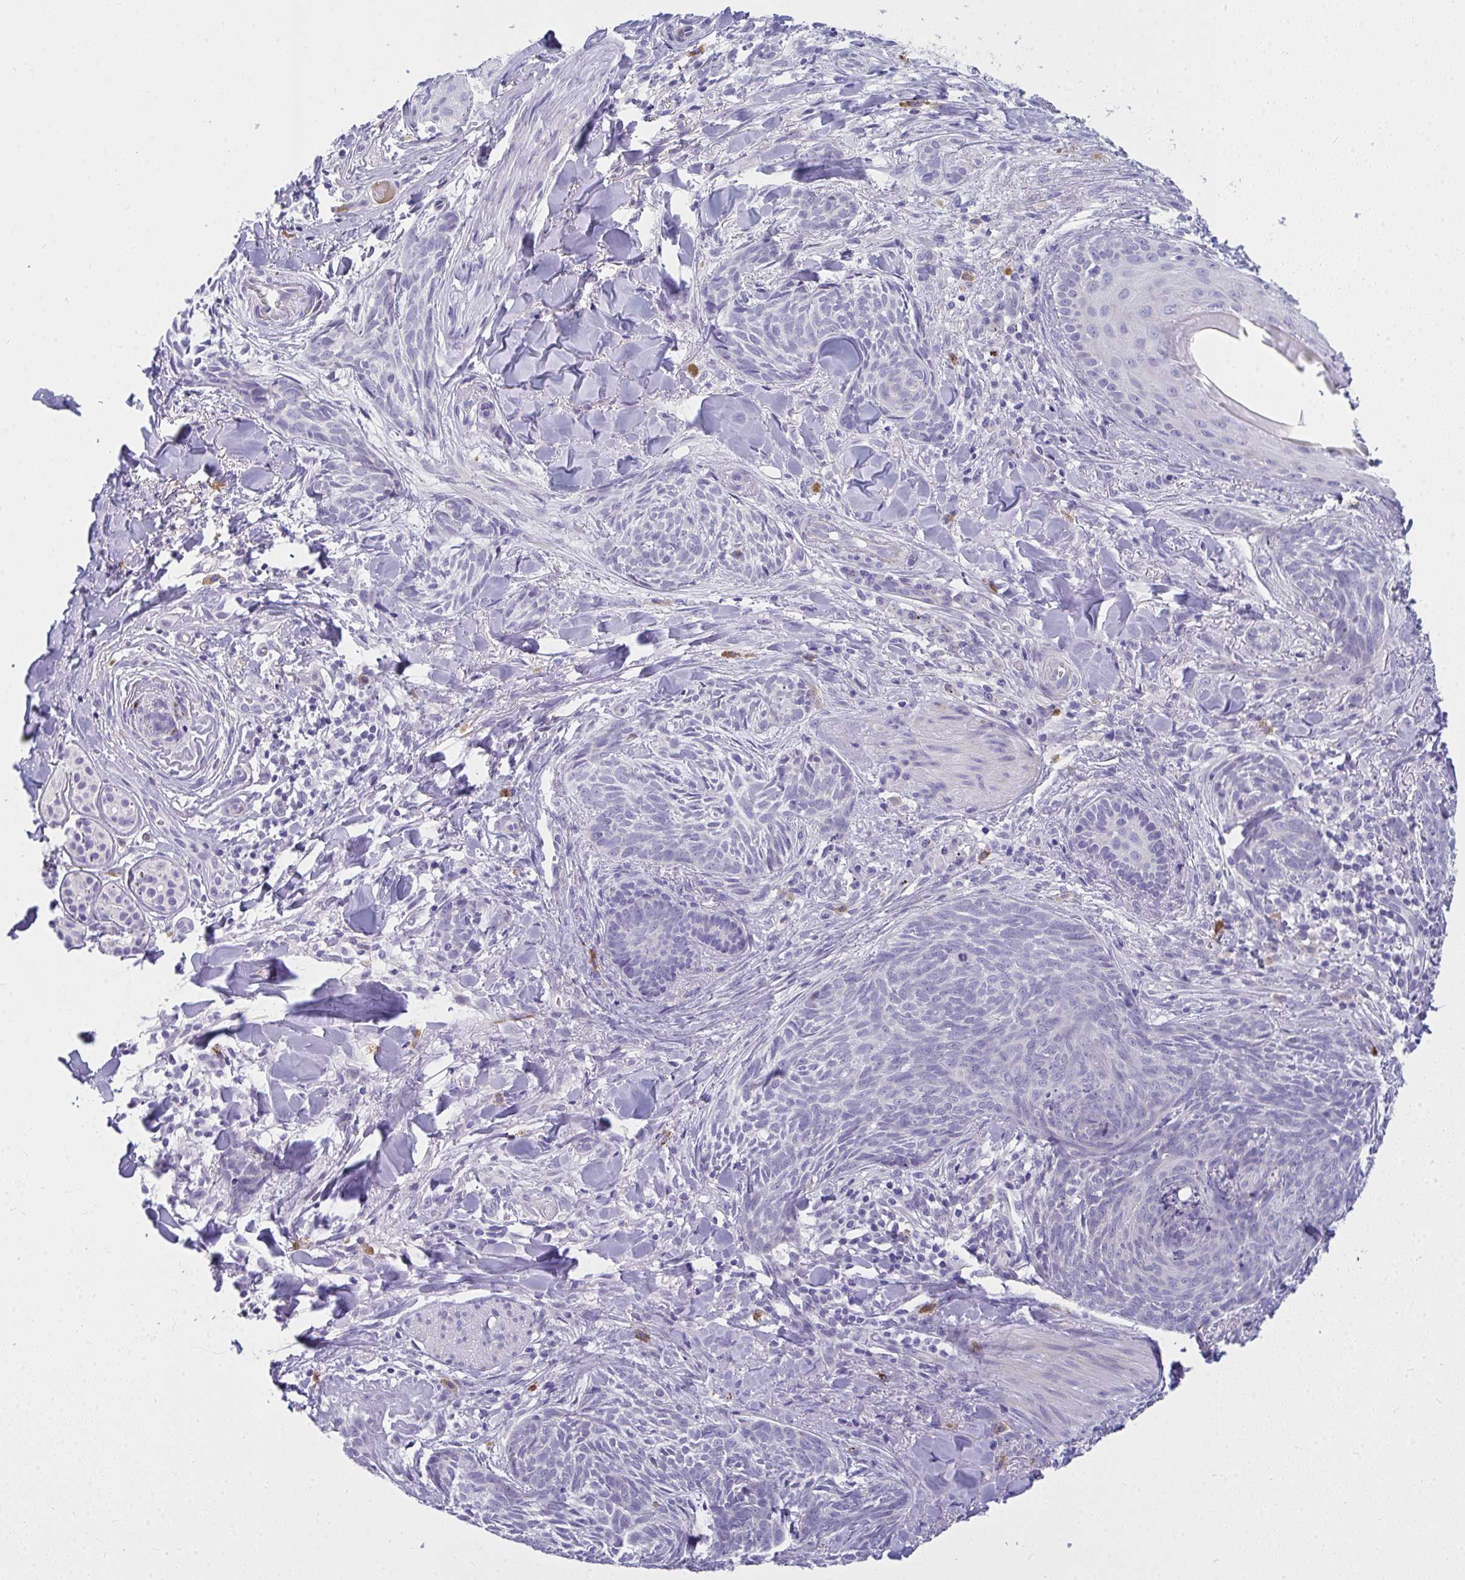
{"staining": {"intensity": "negative", "quantity": "none", "location": "none"}, "tissue": "skin cancer", "cell_type": "Tumor cells", "image_type": "cancer", "snomed": [{"axis": "morphology", "description": "Basal cell carcinoma"}, {"axis": "topography", "description": "Skin"}], "caption": "The IHC photomicrograph has no significant expression in tumor cells of skin basal cell carcinoma tissue.", "gene": "TSBP1", "patient": {"sex": "female", "age": 93}}